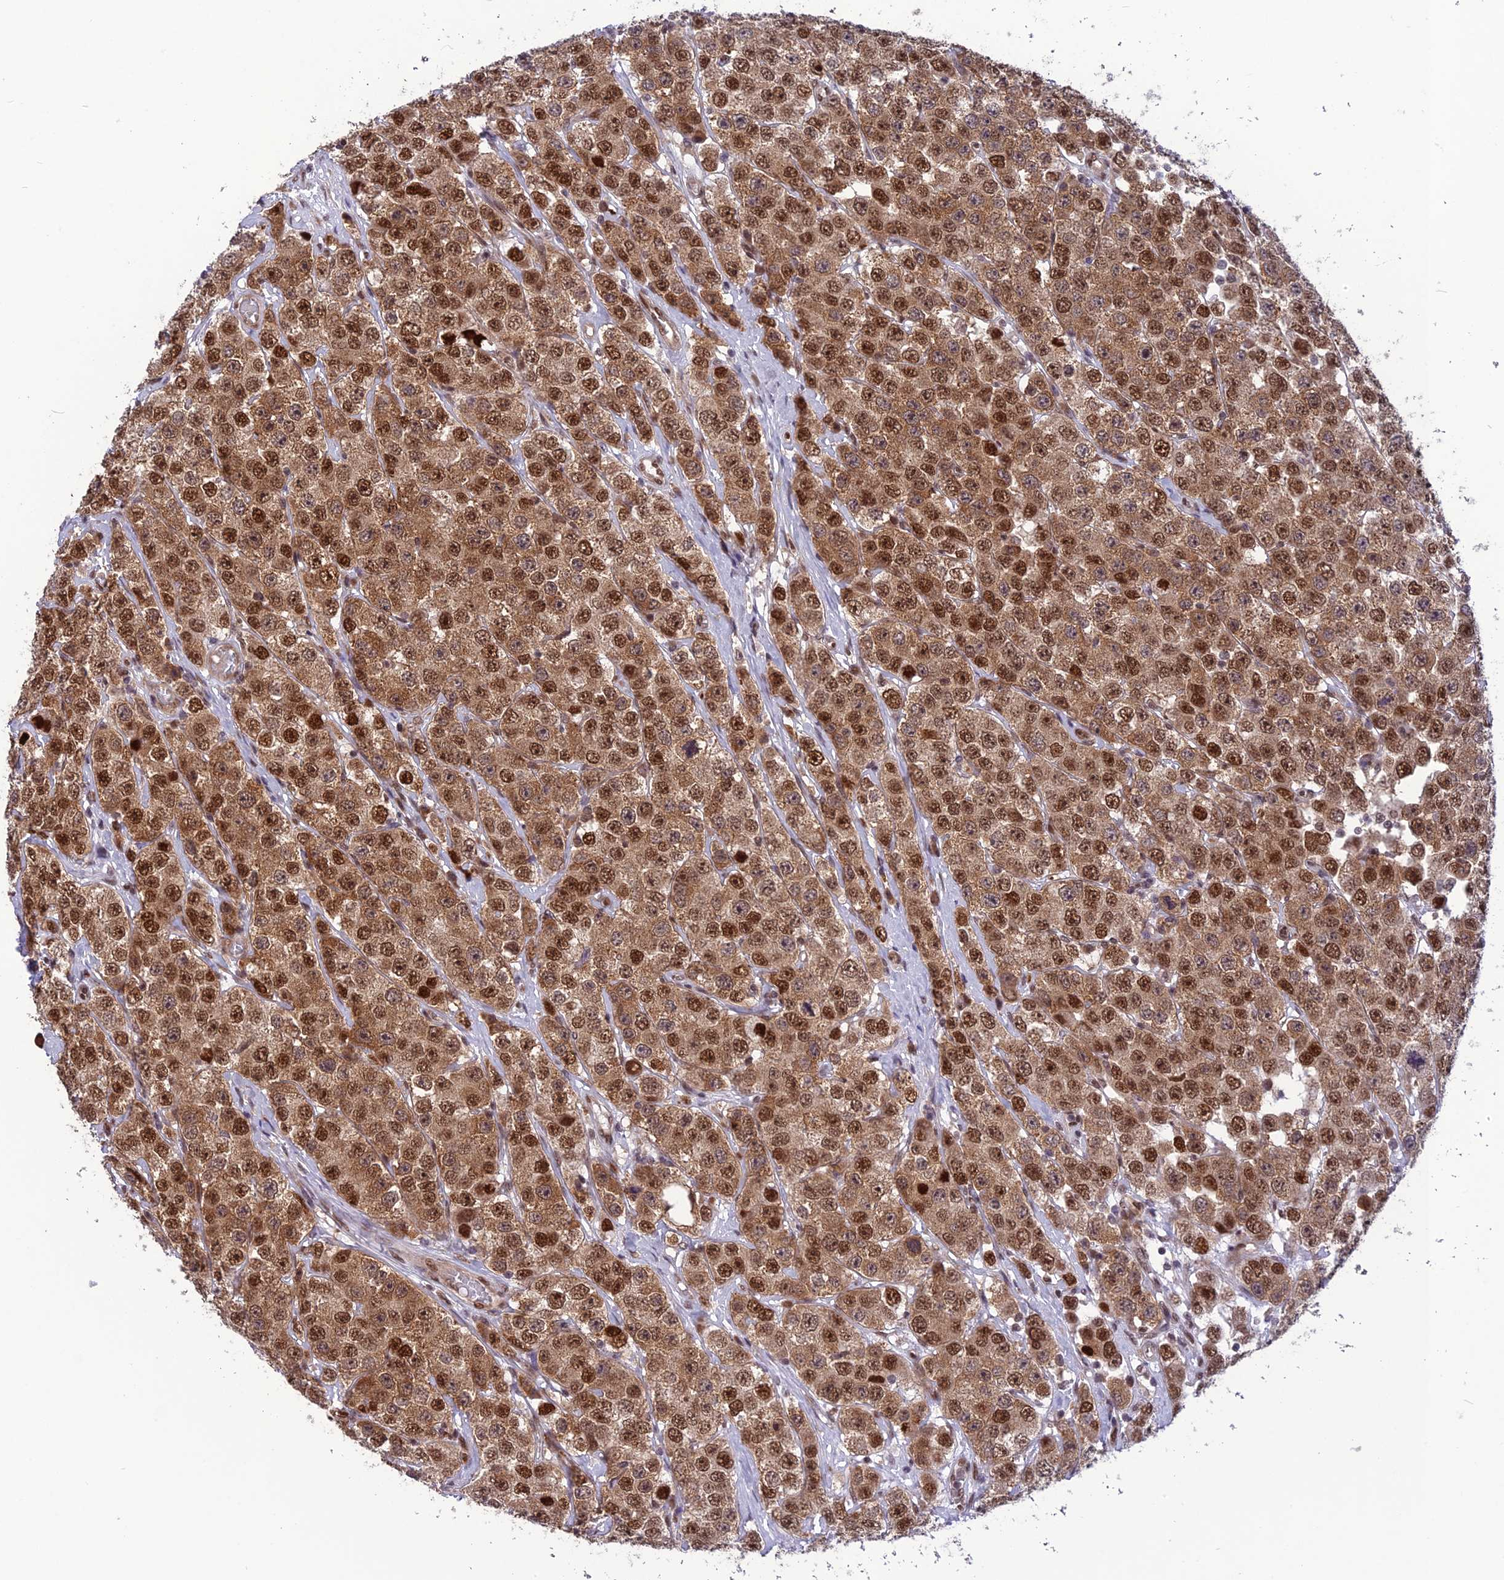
{"staining": {"intensity": "moderate", "quantity": ">75%", "location": "cytoplasmic/membranous,nuclear"}, "tissue": "testis cancer", "cell_type": "Tumor cells", "image_type": "cancer", "snomed": [{"axis": "morphology", "description": "Seminoma, NOS"}, {"axis": "topography", "description": "Testis"}], "caption": "Tumor cells display moderate cytoplasmic/membranous and nuclear expression in about >75% of cells in testis cancer (seminoma). The staining was performed using DAB (3,3'-diaminobenzidine), with brown indicating positive protein expression. Nuclei are stained blue with hematoxylin.", "gene": "RTRAF", "patient": {"sex": "male", "age": 28}}